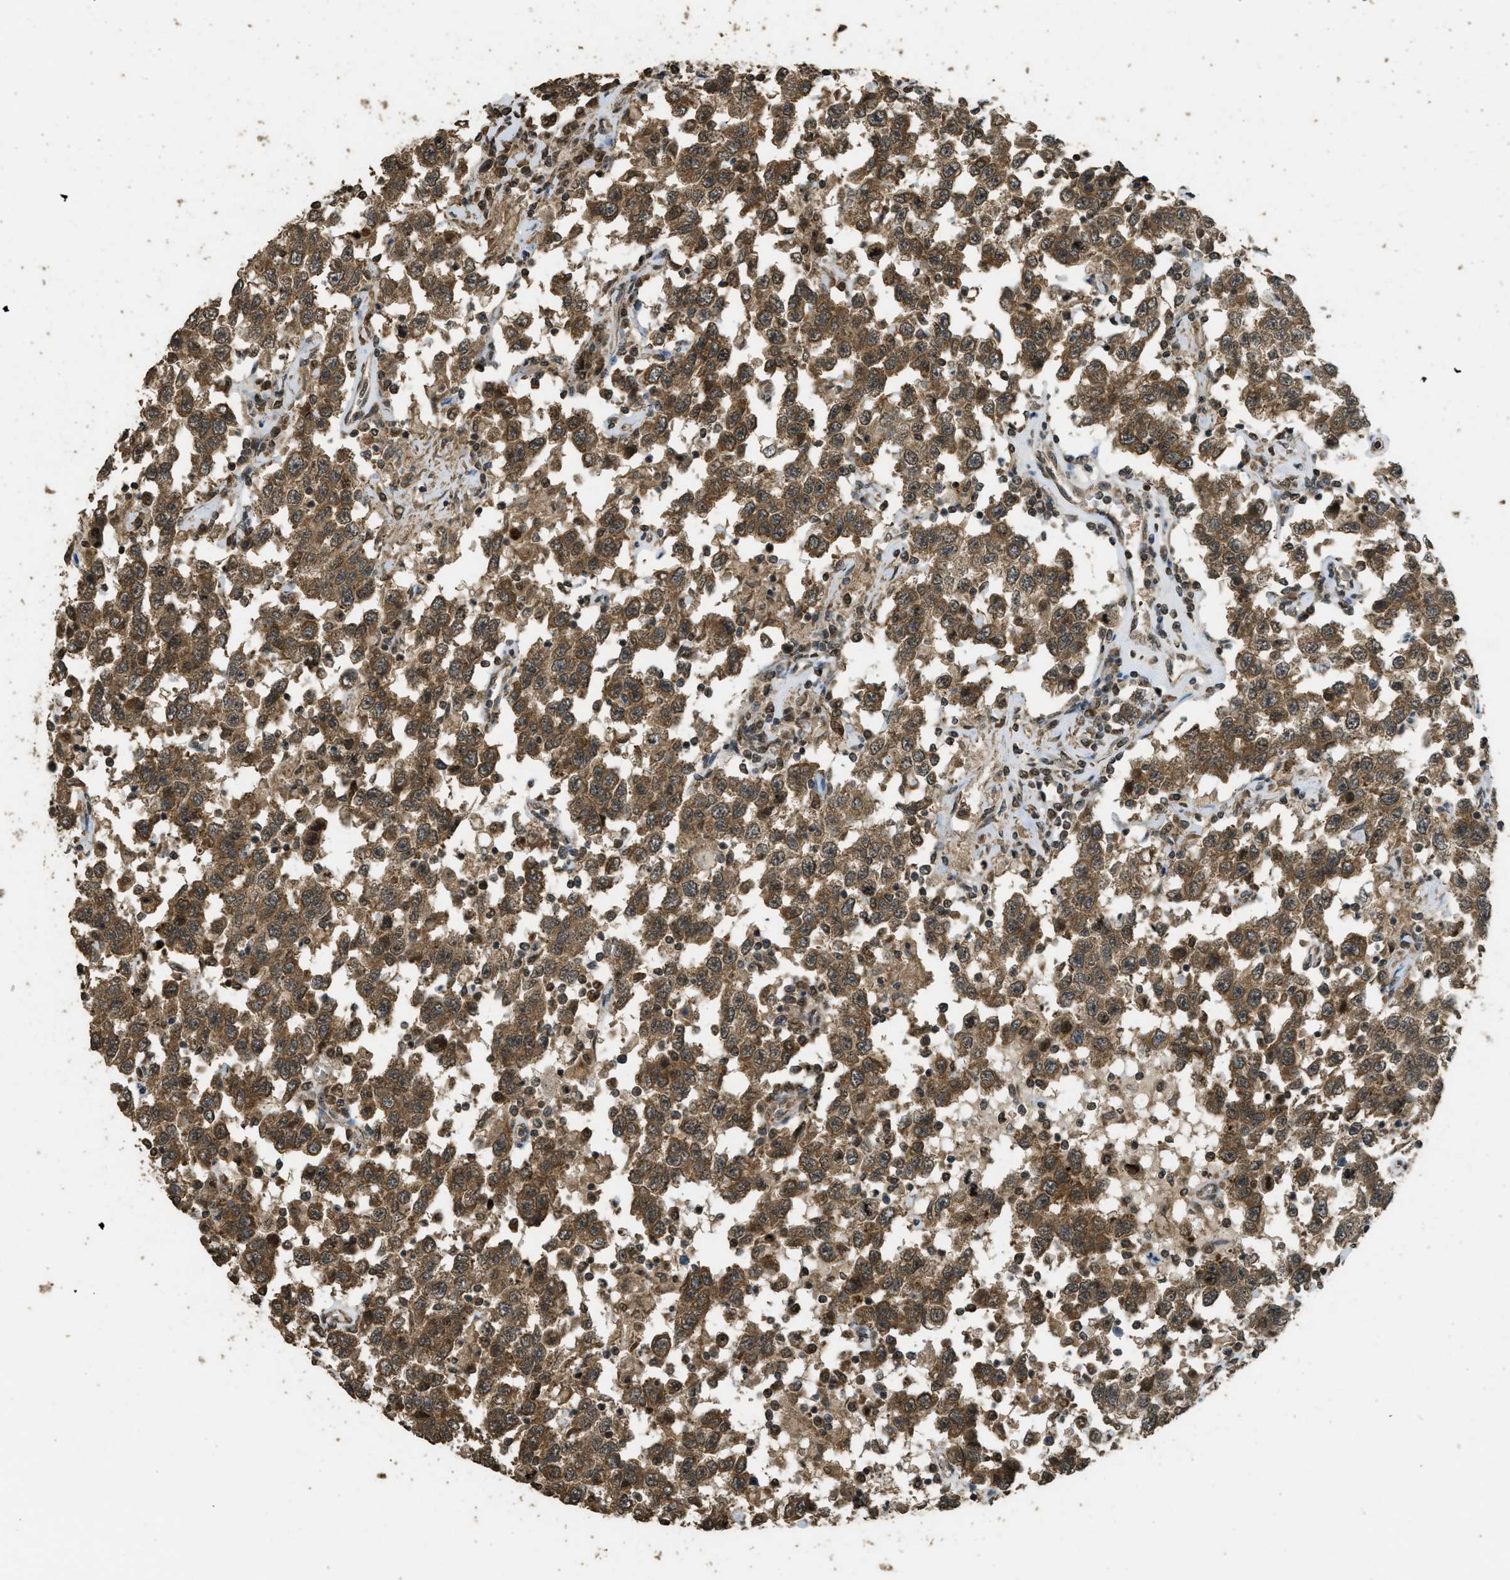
{"staining": {"intensity": "strong", "quantity": ">75%", "location": "cytoplasmic/membranous"}, "tissue": "testis cancer", "cell_type": "Tumor cells", "image_type": "cancer", "snomed": [{"axis": "morphology", "description": "Seminoma, NOS"}, {"axis": "topography", "description": "Testis"}], "caption": "Strong cytoplasmic/membranous protein positivity is identified in about >75% of tumor cells in testis seminoma.", "gene": "CTPS1", "patient": {"sex": "male", "age": 41}}